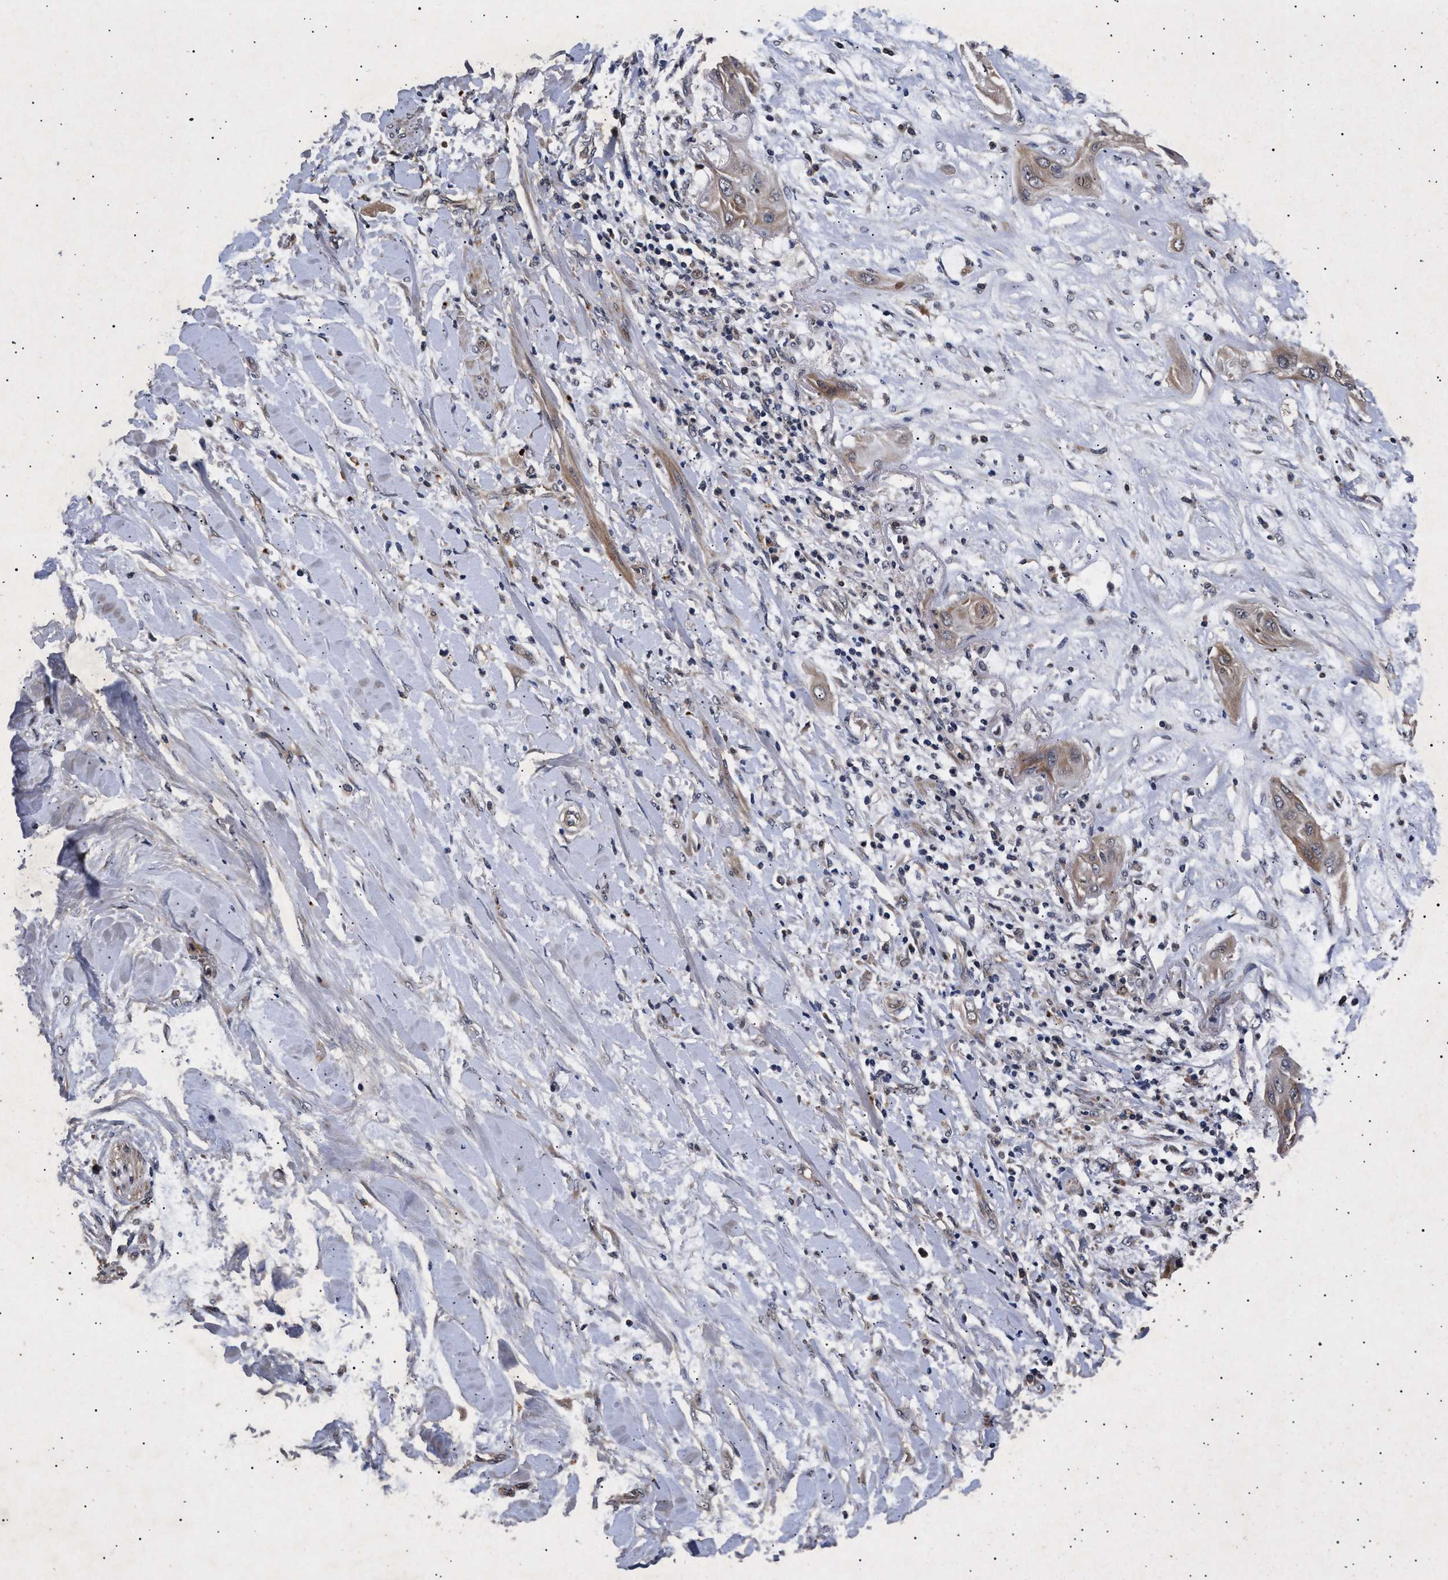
{"staining": {"intensity": "weak", "quantity": ">75%", "location": "cytoplasmic/membranous"}, "tissue": "lung cancer", "cell_type": "Tumor cells", "image_type": "cancer", "snomed": [{"axis": "morphology", "description": "Squamous cell carcinoma, NOS"}, {"axis": "topography", "description": "Lung"}], "caption": "IHC image of neoplastic tissue: human lung squamous cell carcinoma stained using immunohistochemistry shows low levels of weak protein expression localized specifically in the cytoplasmic/membranous of tumor cells, appearing as a cytoplasmic/membranous brown color.", "gene": "ITGB5", "patient": {"sex": "female", "age": 47}}